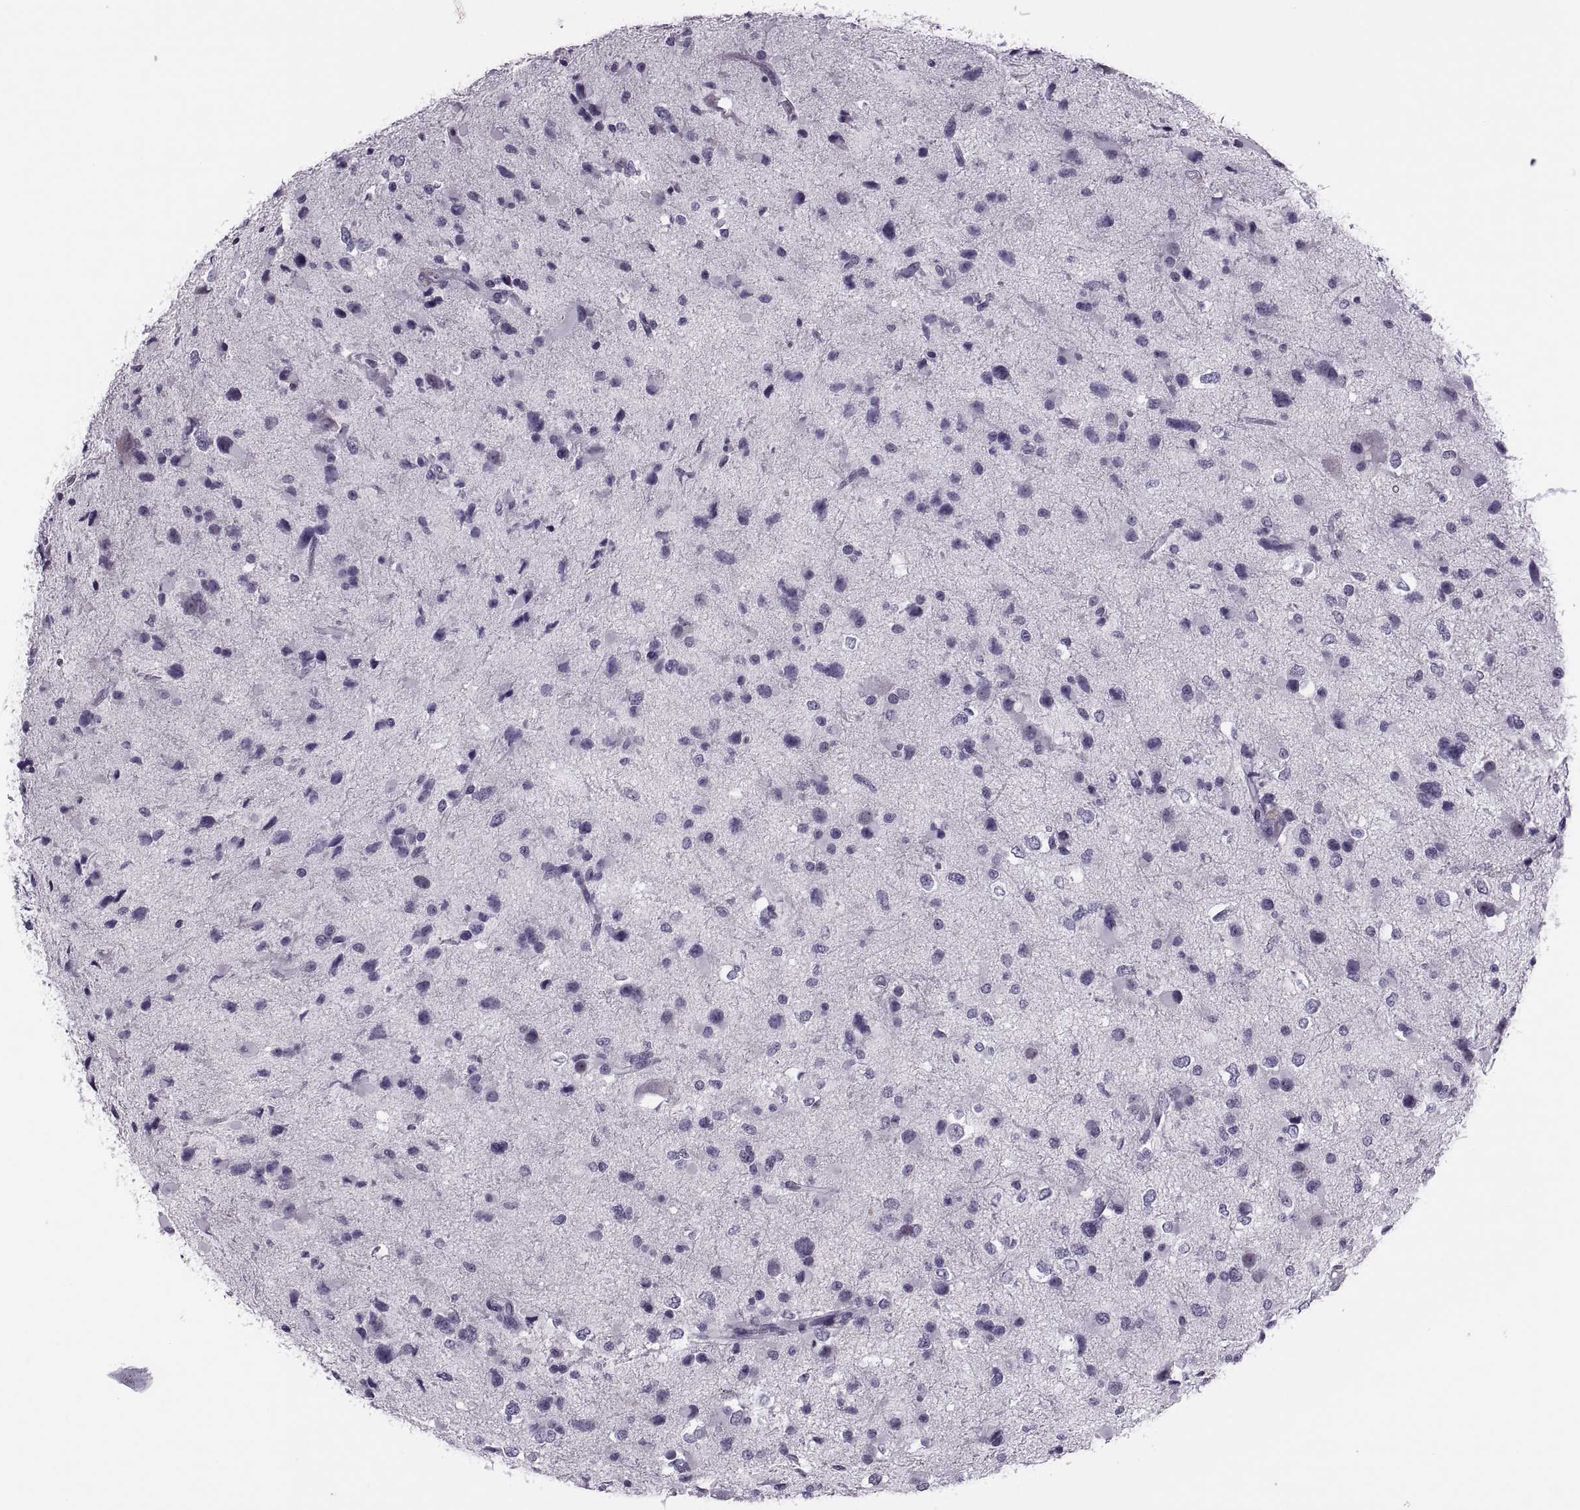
{"staining": {"intensity": "negative", "quantity": "none", "location": "none"}, "tissue": "glioma", "cell_type": "Tumor cells", "image_type": "cancer", "snomed": [{"axis": "morphology", "description": "Glioma, malignant, Low grade"}, {"axis": "topography", "description": "Brain"}], "caption": "Micrograph shows no protein staining in tumor cells of malignant glioma (low-grade) tissue.", "gene": "SYNGR4", "patient": {"sex": "female", "age": 32}}